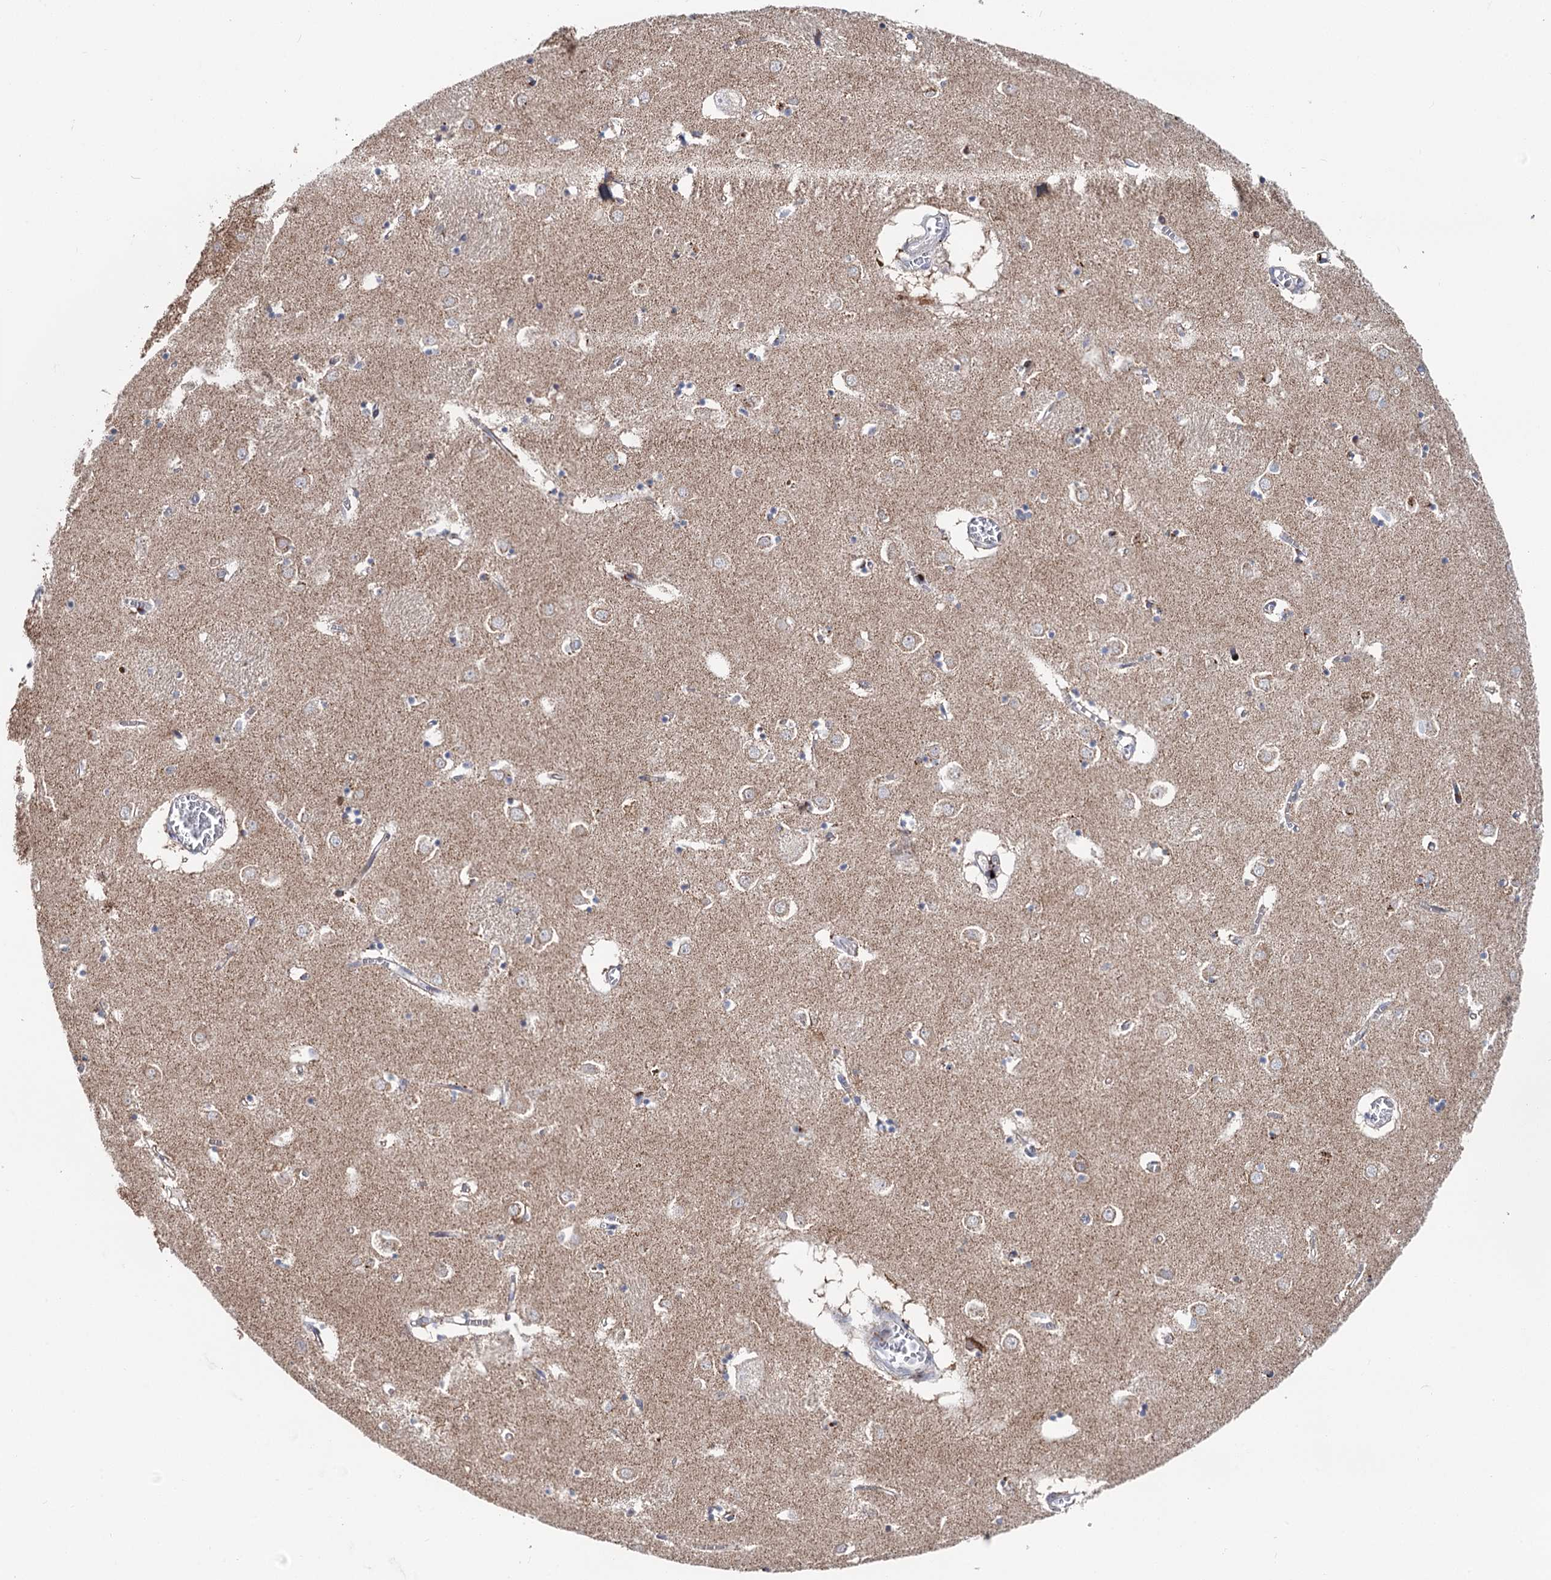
{"staining": {"intensity": "weak", "quantity": "25%-75%", "location": "cytoplasmic/membranous"}, "tissue": "caudate", "cell_type": "Glial cells", "image_type": "normal", "snomed": [{"axis": "morphology", "description": "Normal tissue, NOS"}, {"axis": "topography", "description": "Lateral ventricle wall"}], "caption": "Weak cytoplasmic/membranous positivity for a protein is identified in about 25%-75% of glial cells of benign caudate using immunohistochemistry.", "gene": "PTGR1", "patient": {"sex": "male", "age": 70}}